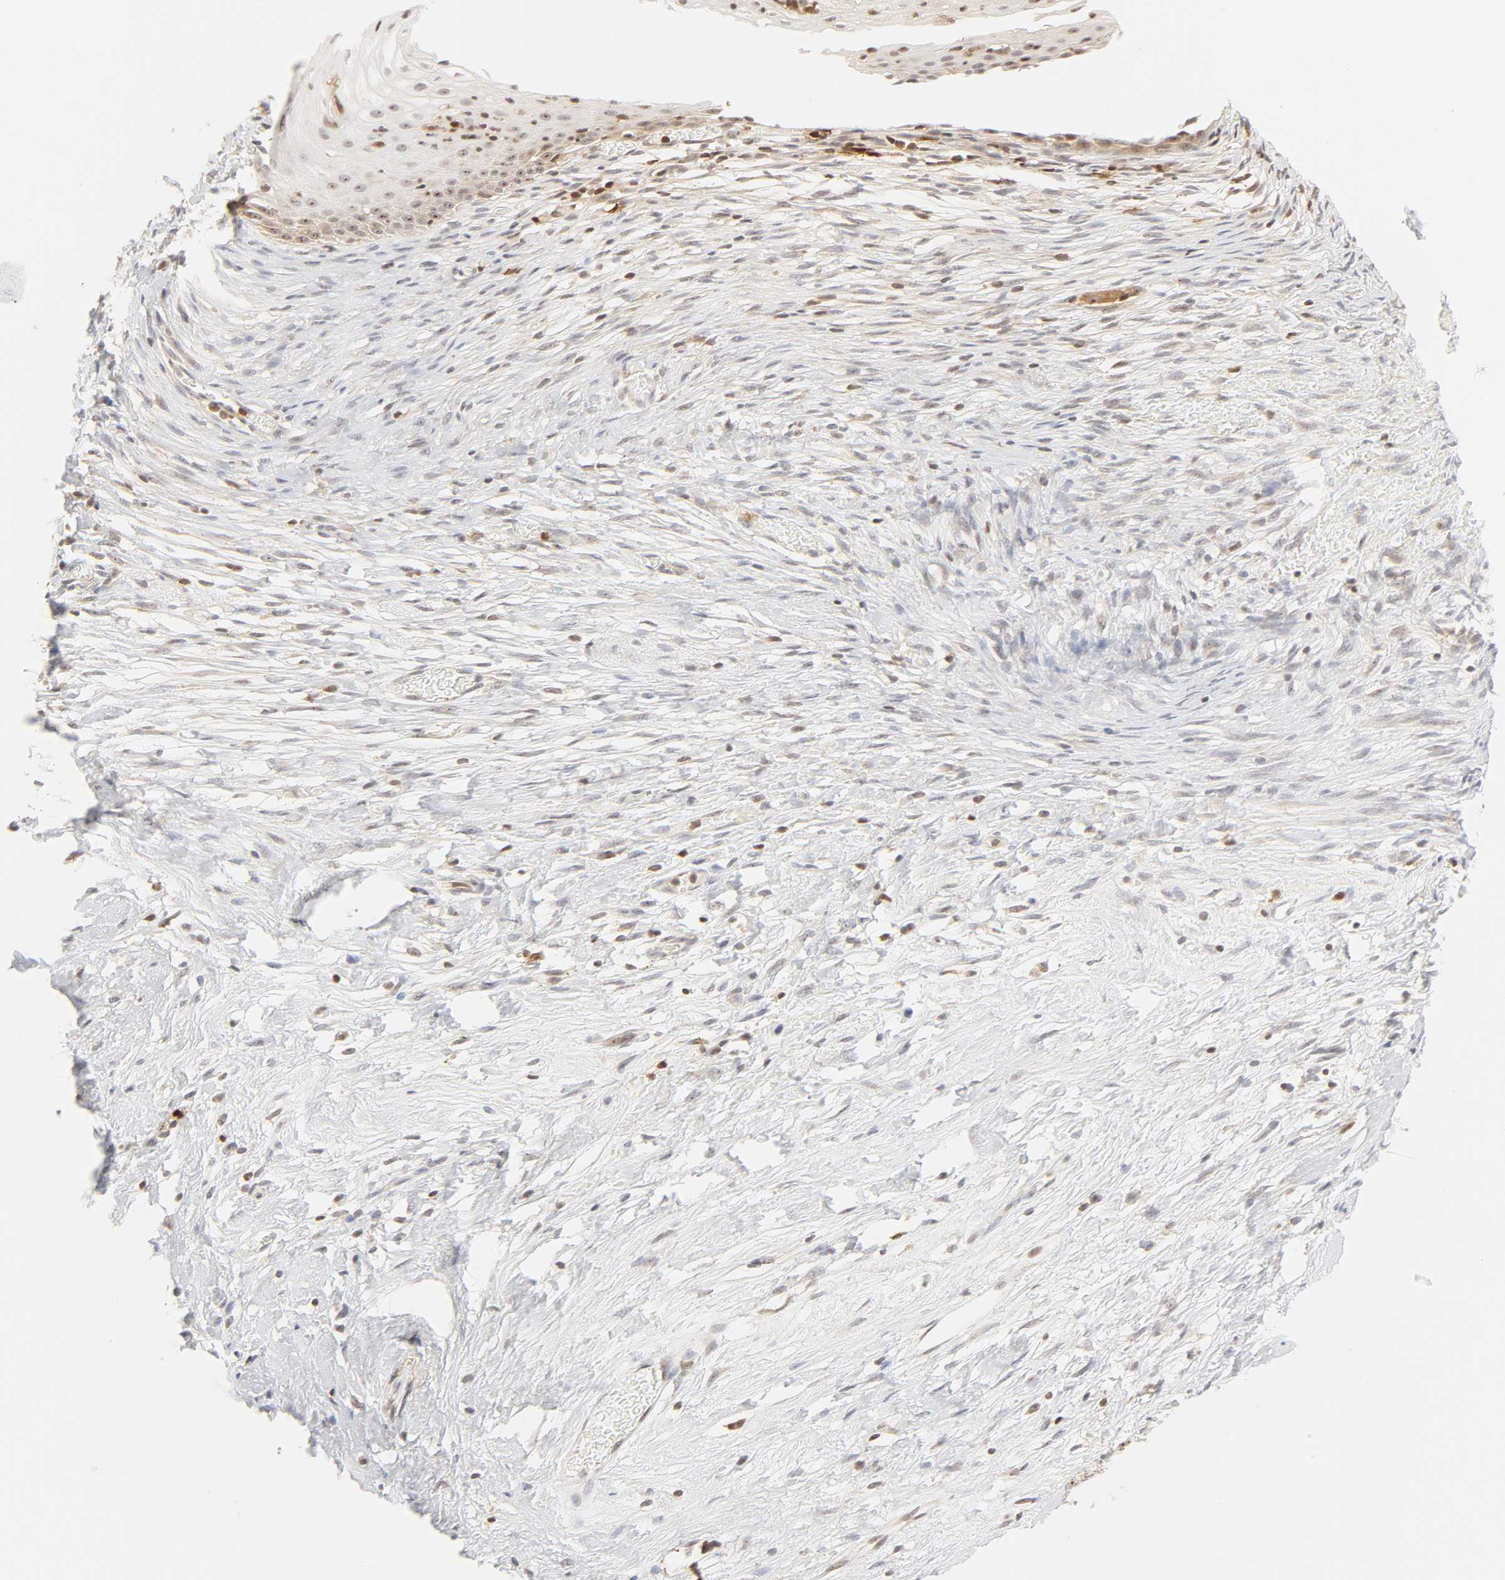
{"staining": {"intensity": "weak", "quantity": "<25%", "location": "nuclear"}, "tissue": "cervical cancer", "cell_type": "Tumor cells", "image_type": "cancer", "snomed": [{"axis": "morphology", "description": "Normal tissue, NOS"}, {"axis": "morphology", "description": "Squamous cell carcinoma, NOS"}, {"axis": "topography", "description": "Cervix"}], "caption": "Immunohistochemistry micrograph of neoplastic tissue: human cervical cancer stained with DAB (3,3'-diaminobenzidine) displays no significant protein staining in tumor cells.", "gene": "KIF2A", "patient": {"sex": "female", "age": 67}}